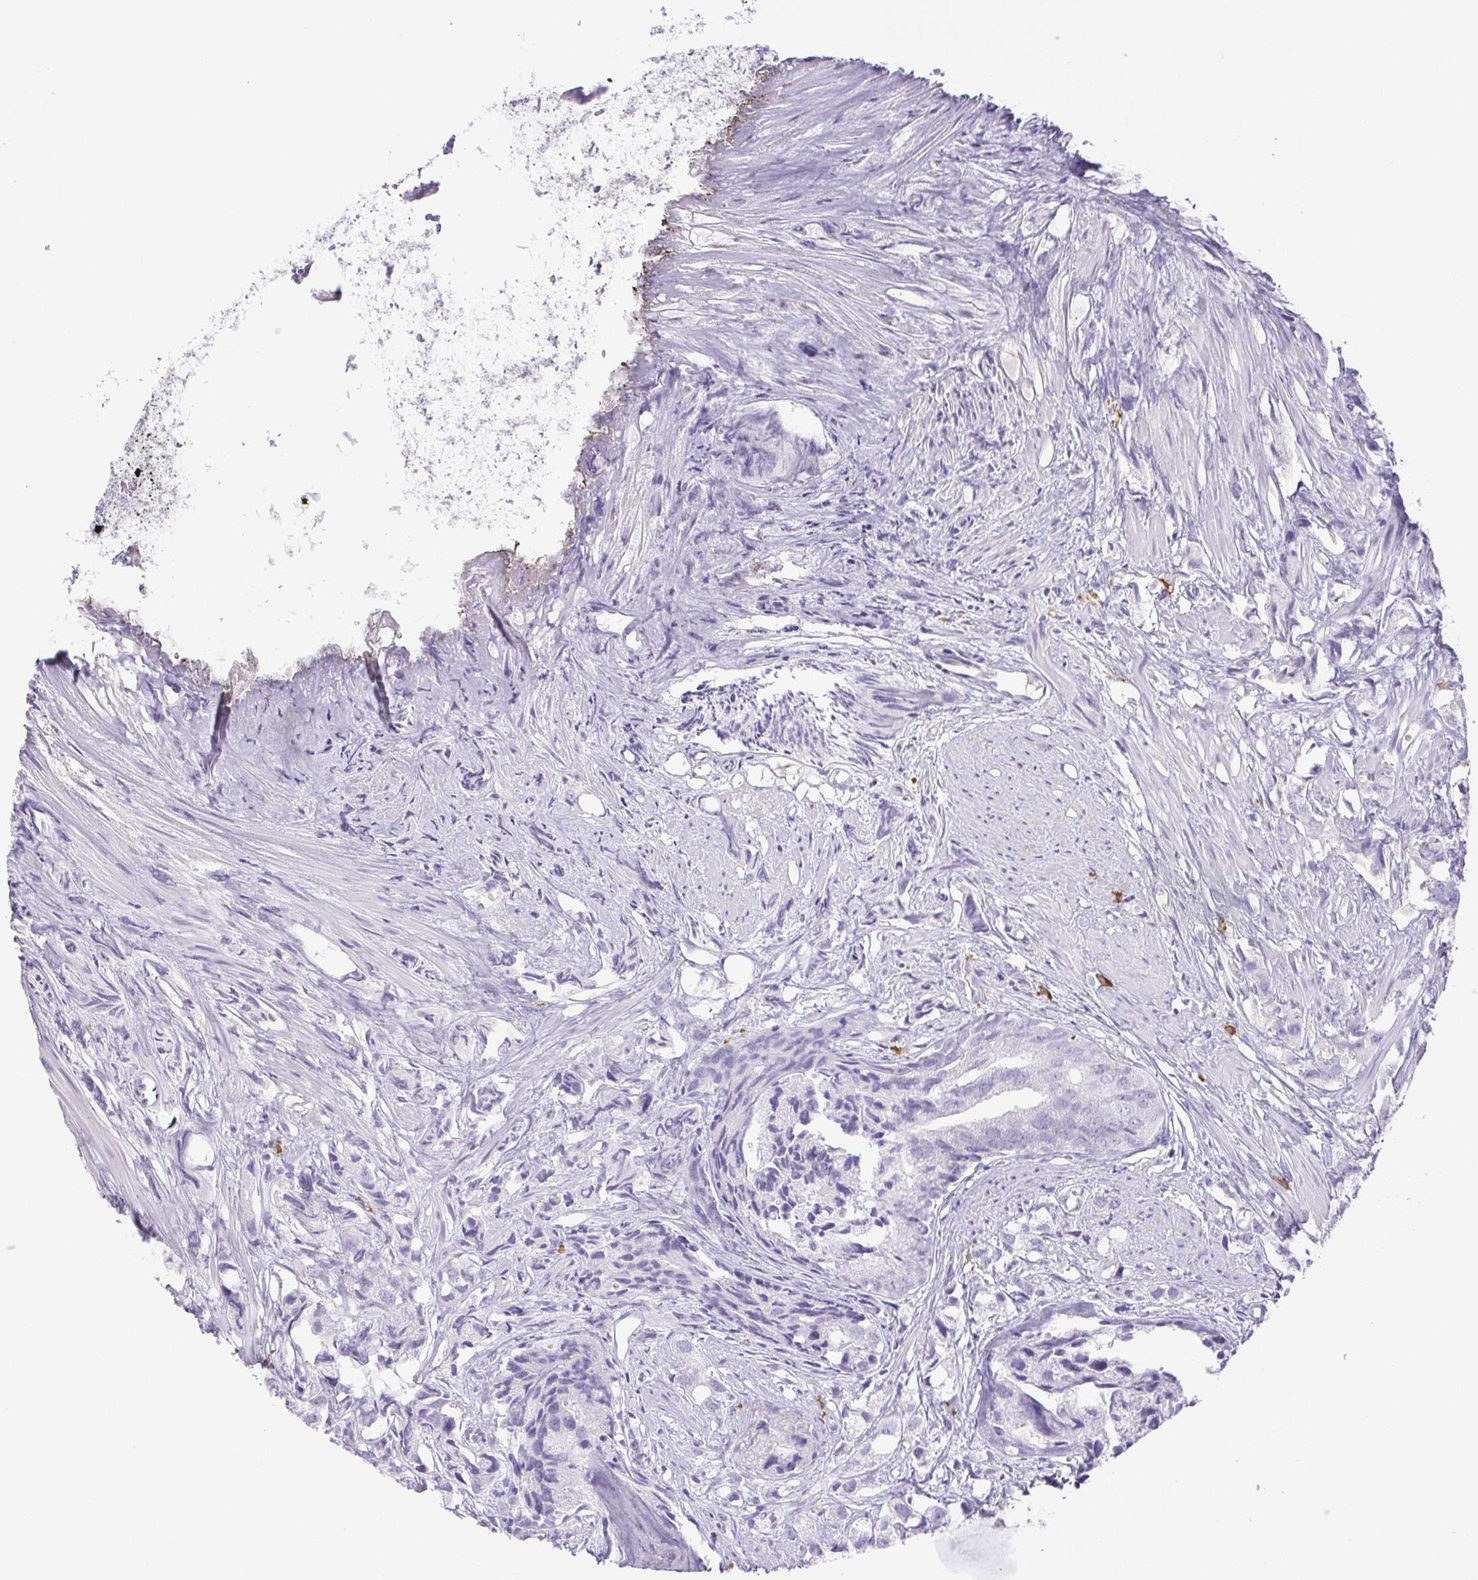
{"staining": {"intensity": "negative", "quantity": "none", "location": "none"}, "tissue": "prostate cancer", "cell_type": "Tumor cells", "image_type": "cancer", "snomed": [{"axis": "morphology", "description": "Adenocarcinoma, High grade"}, {"axis": "topography", "description": "Prostate"}], "caption": "IHC photomicrograph of human adenocarcinoma (high-grade) (prostate) stained for a protein (brown), which exhibits no expression in tumor cells.", "gene": "PAPPA2", "patient": {"sex": "male", "age": 58}}